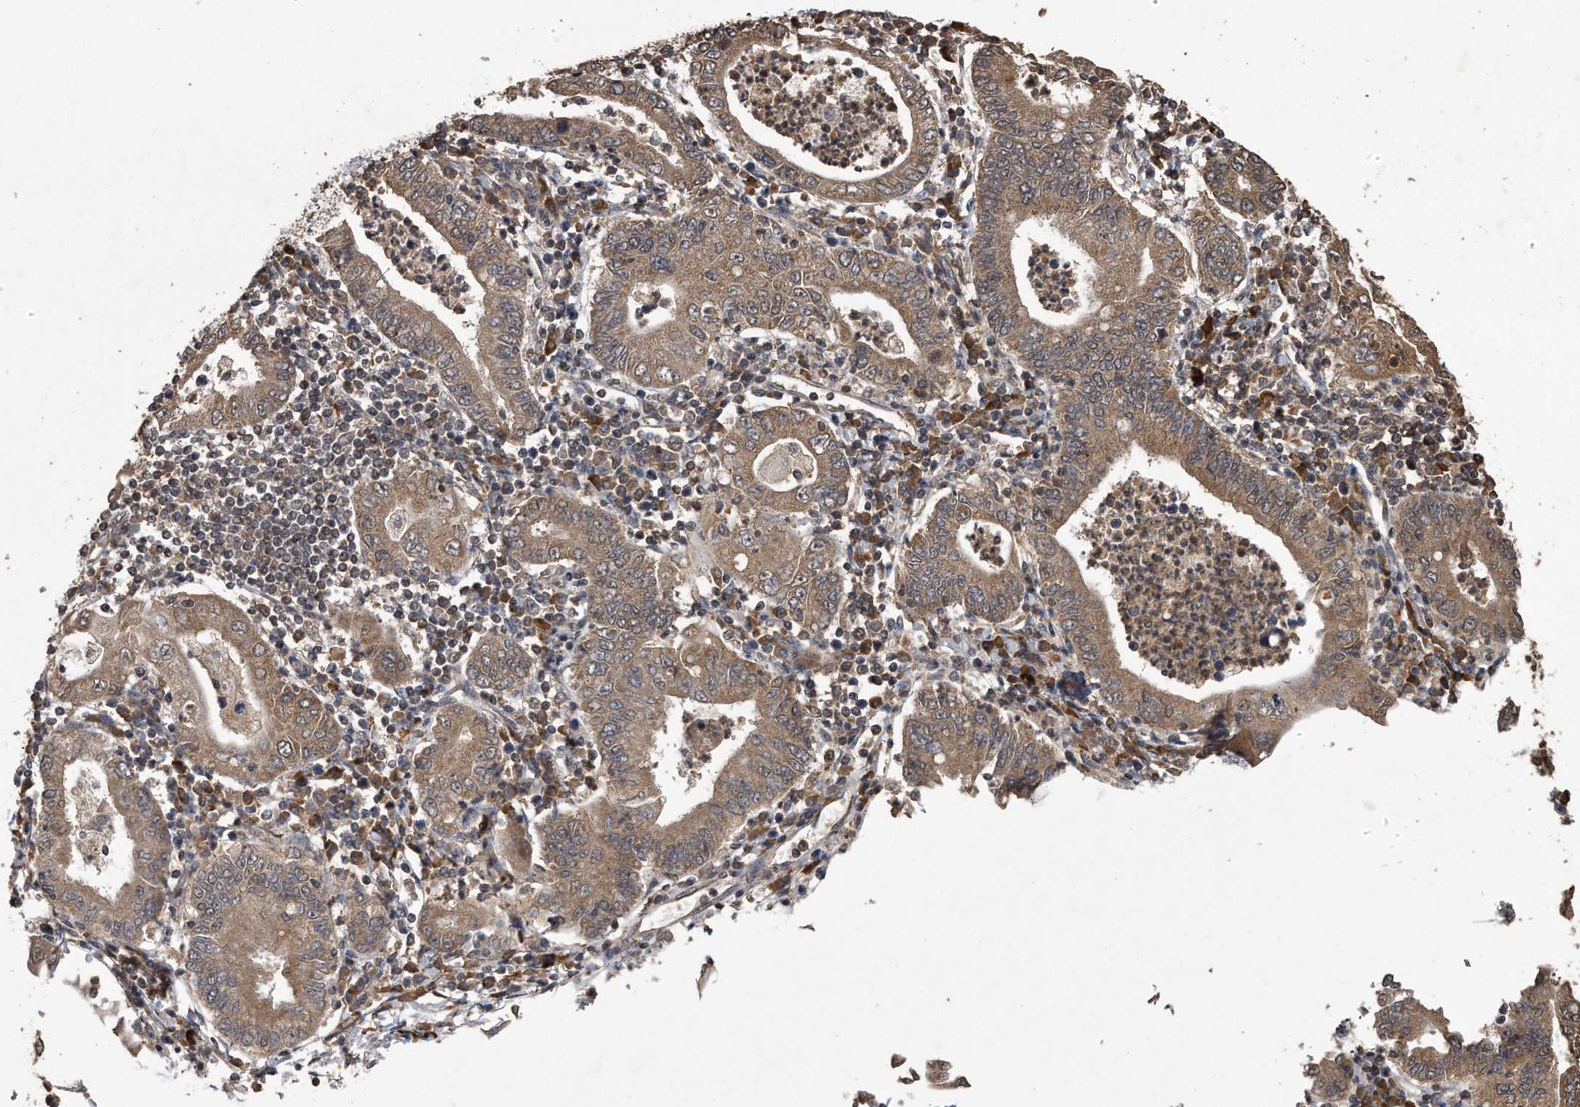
{"staining": {"intensity": "weak", "quantity": ">75%", "location": "cytoplasmic/membranous,nuclear"}, "tissue": "stomach cancer", "cell_type": "Tumor cells", "image_type": "cancer", "snomed": [{"axis": "morphology", "description": "Normal tissue, NOS"}, {"axis": "morphology", "description": "Adenocarcinoma, NOS"}, {"axis": "topography", "description": "Esophagus"}, {"axis": "topography", "description": "Stomach, upper"}, {"axis": "topography", "description": "Peripheral nerve tissue"}], "caption": "Protein expression analysis of human stomach adenocarcinoma reveals weak cytoplasmic/membranous and nuclear expression in approximately >75% of tumor cells. (DAB (3,3'-diaminobenzidine) = brown stain, brightfield microscopy at high magnification).", "gene": "CRYZL1", "patient": {"sex": "male", "age": 62}}